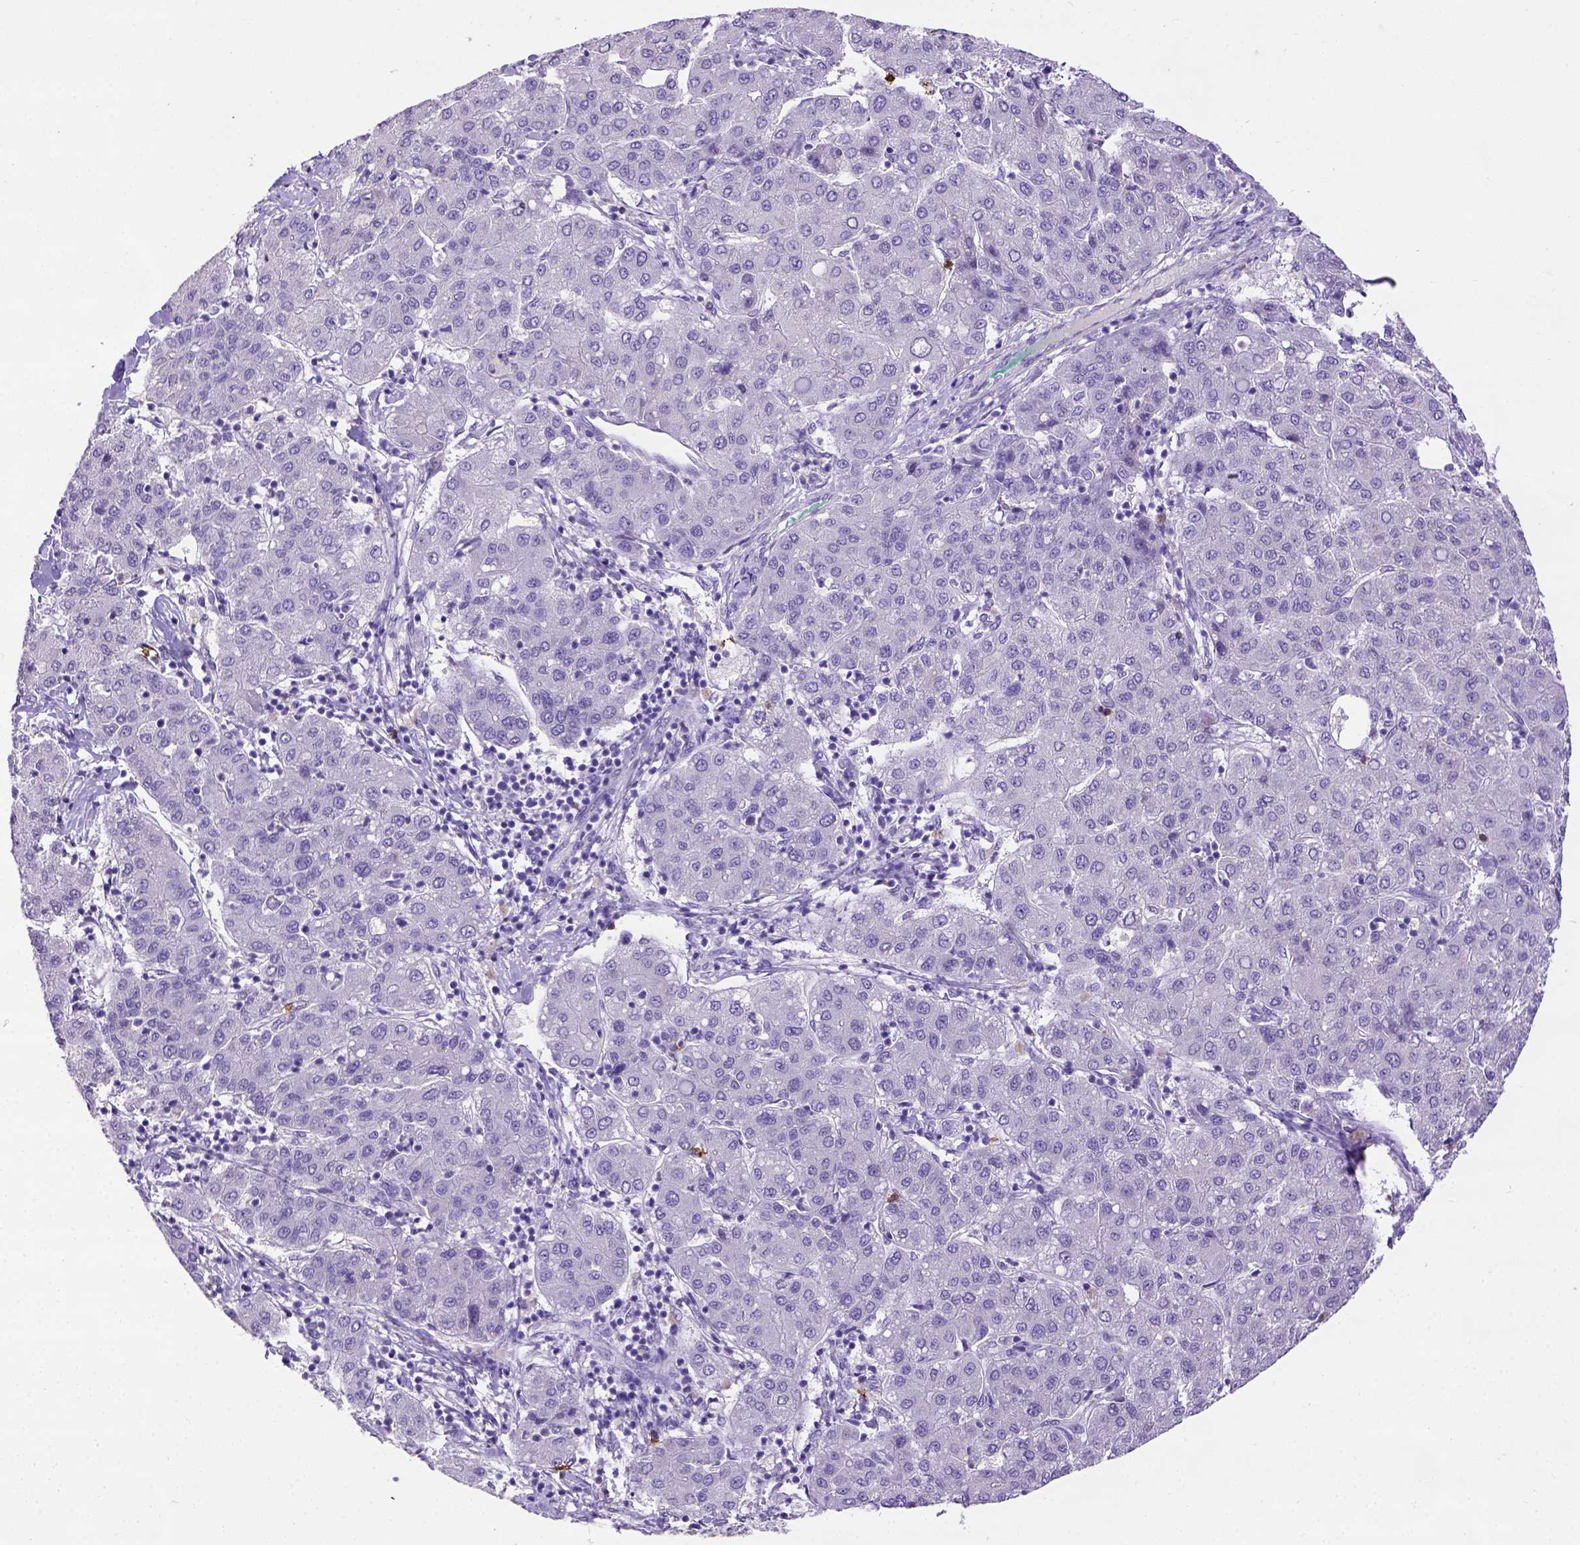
{"staining": {"intensity": "negative", "quantity": "none", "location": "none"}, "tissue": "liver cancer", "cell_type": "Tumor cells", "image_type": "cancer", "snomed": [{"axis": "morphology", "description": "Carcinoma, Hepatocellular, NOS"}, {"axis": "topography", "description": "Liver"}], "caption": "This micrograph is of liver cancer (hepatocellular carcinoma) stained with immunohistochemistry (IHC) to label a protein in brown with the nuclei are counter-stained blue. There is no staining in tumor cells.", "gene": "B3GAT1", "patient": {"sex": "male", "age": 65}}